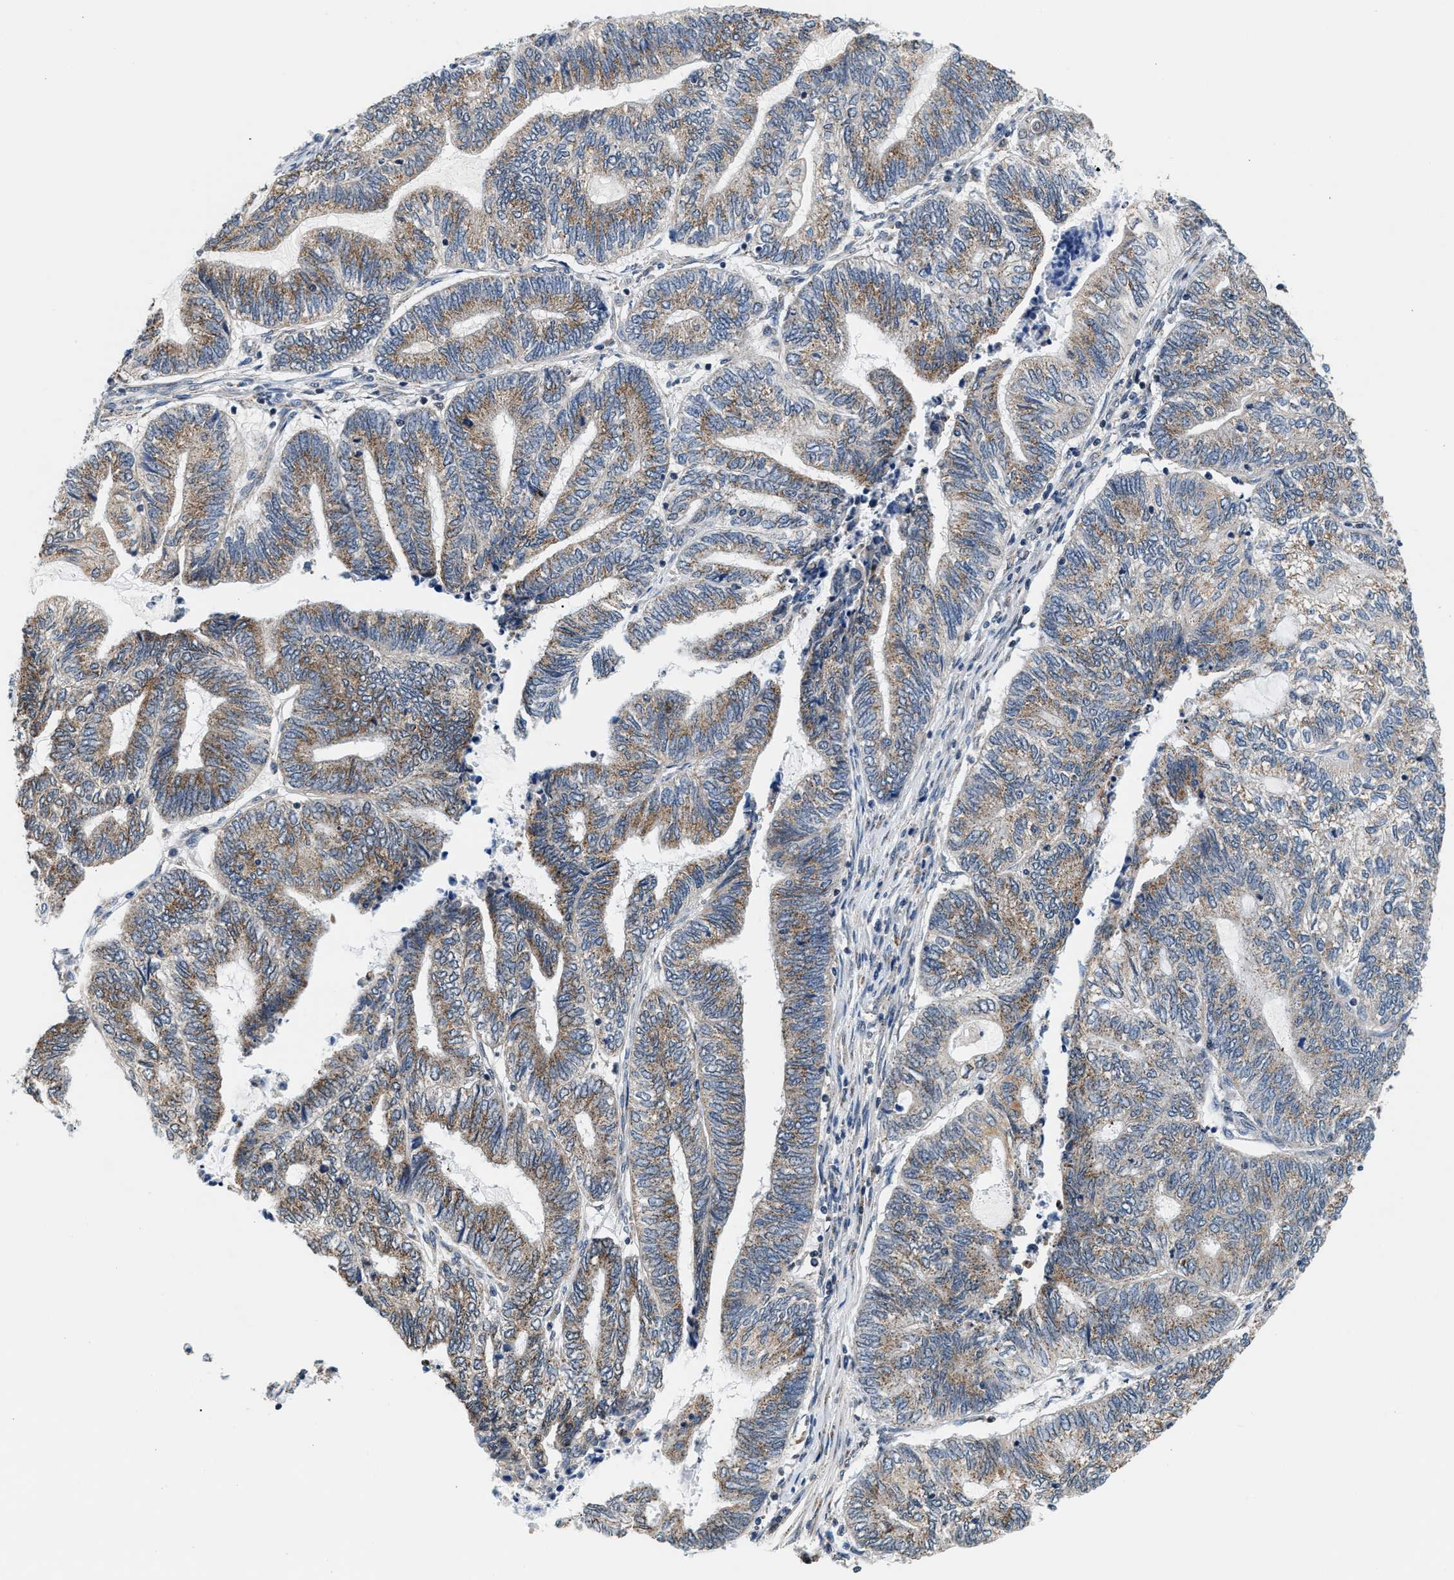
{"staining": {"intensity": "moderate", "quantity": ">75%", "location": "cytoplasmic/membranous"}, "tissue": "endometrial cancer", "cell_type": "Tumor cells", "image_type": "cancer", "snomed": [{"axis": "morphology", "description": "Adenocarcinoma, NOS"}, {"axis": "topography", "description": "Uterus"}, {"axis": "topography", "description": "Endometrium"}], "caption": "Immunohistochemistry (IHC) histopathology image of human adenocarcinoma (endometrial) stained for a protein (brown), which reveals medium levels of moderate cytoplasmic/membranous expression in about >75% of tumor cells.", "gene": "KCNMB2", "patient": {"sex": "female", "age": 70}}